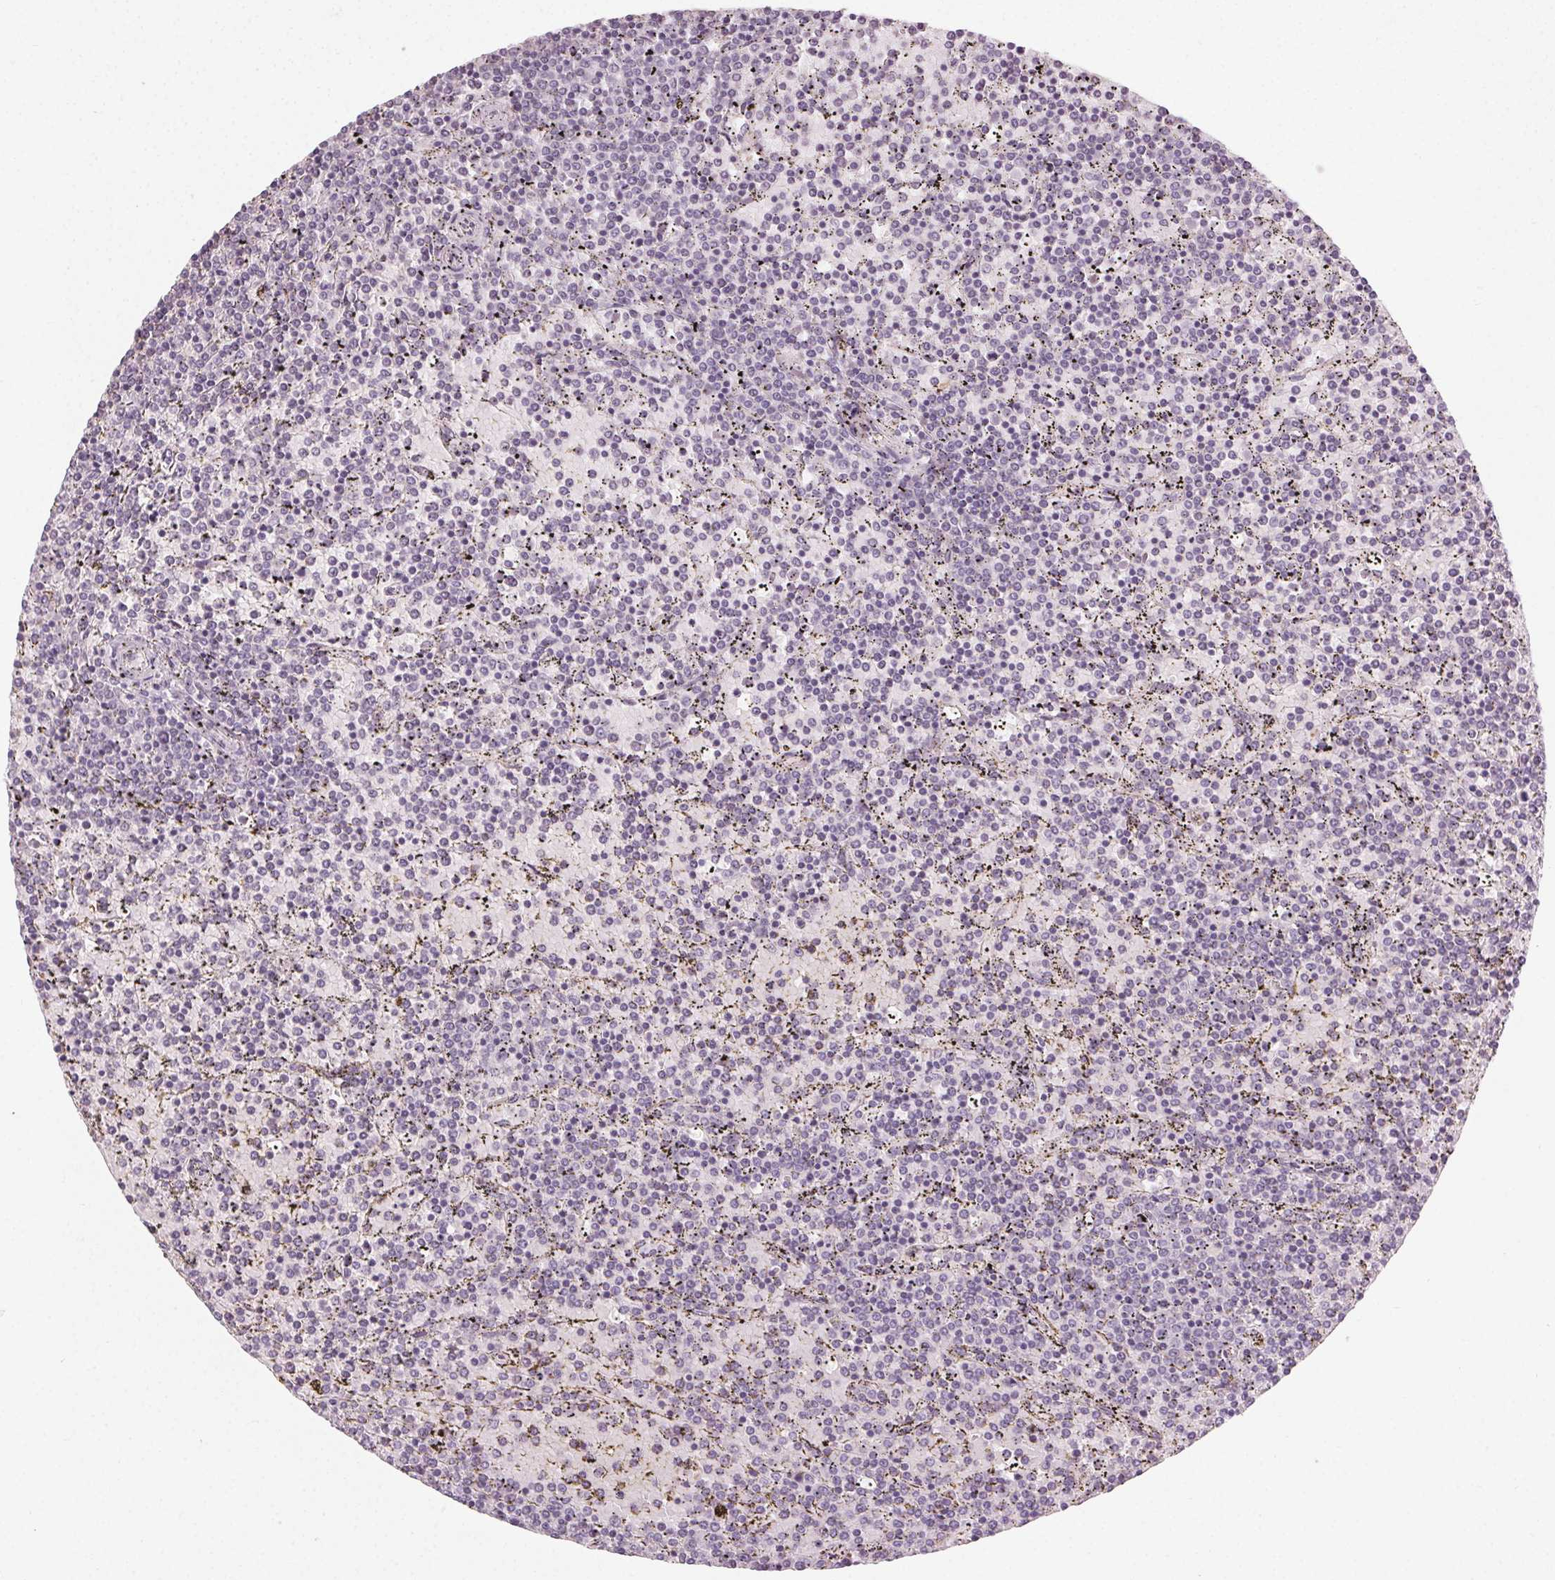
{"staining": {"intensity": "negative", "quantity": "none", "location": "none"}, "tissue": "lymphoma", "cell_type": "Tumor cells", "image_type": "cancer", "snomed": [{"axis": "morphology", "description": "Malignant lymphoma, non-Hodgkin's type, Low grade"}, {"axis": "topography", "description": "Spleen"}], "caption": "An immunohistochemistry (IHC) micrograph of malignant lymphoma, non-Hodgkin's type (low-grade) is shown. There is no staining in tumor cells of malignant lymphoma, non-Hodgkin's type (low-grade). The staining is performed using DAB brown chromogen with nuclei counter-stained in using hematoxylin.", "gene": "CLTRN", "patient": {"sex": "female", "age": 77}}